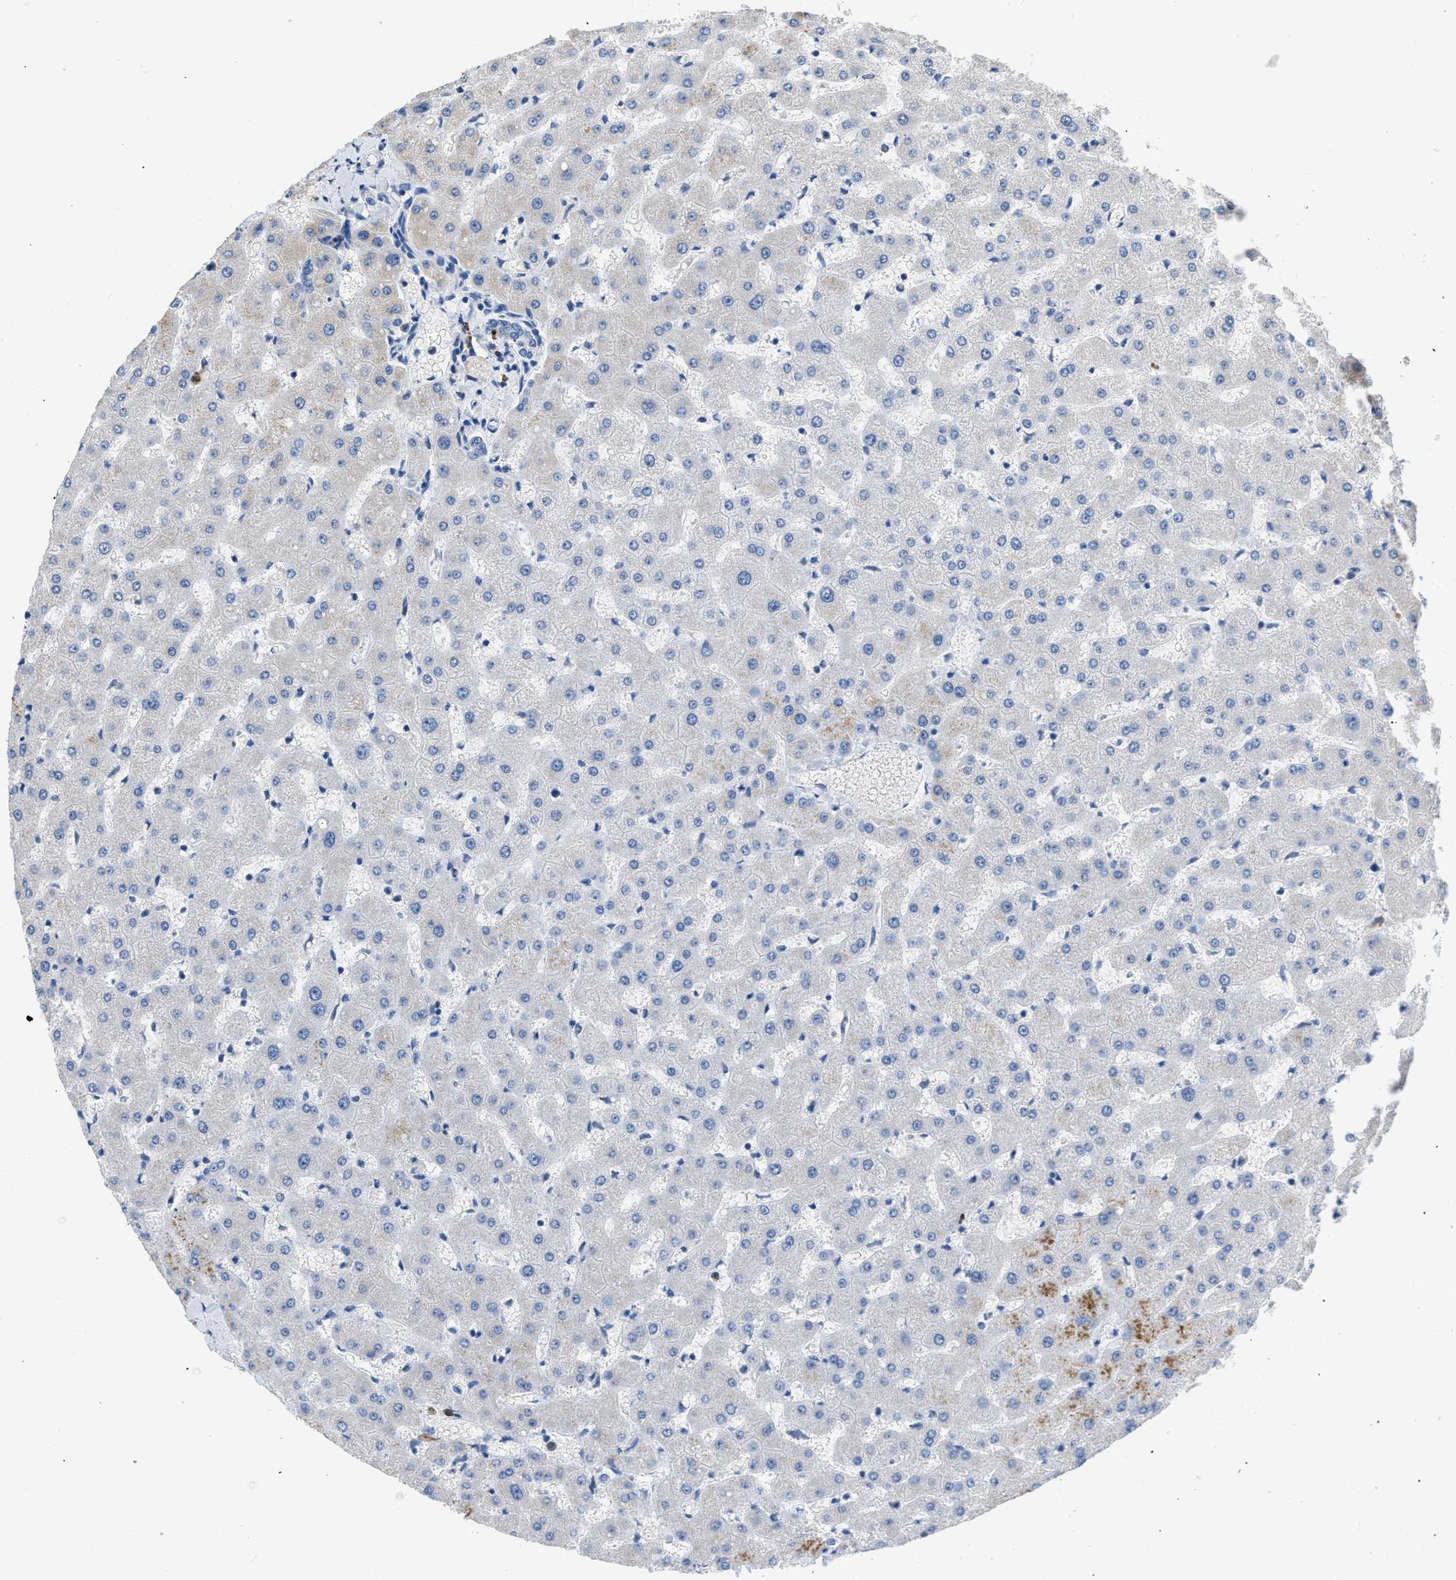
{"staining": {"intensity": "negative", "quantity": "none", "location": "none"}, "tissue": "liver", "cell_type": "Cholangiocytes", "image_type": "normal", "snomed": [{"axis": "morphology", "description": "Normal tissue, NOS"}, {"axis": "topography", "description": "Liver"}], "caption": "Human liver stained for a protein using immunohistochemistry shows no staining in cholangiocytes.", "gene": "TOMM34", "patient": {"sex": "female", "age": 63}}